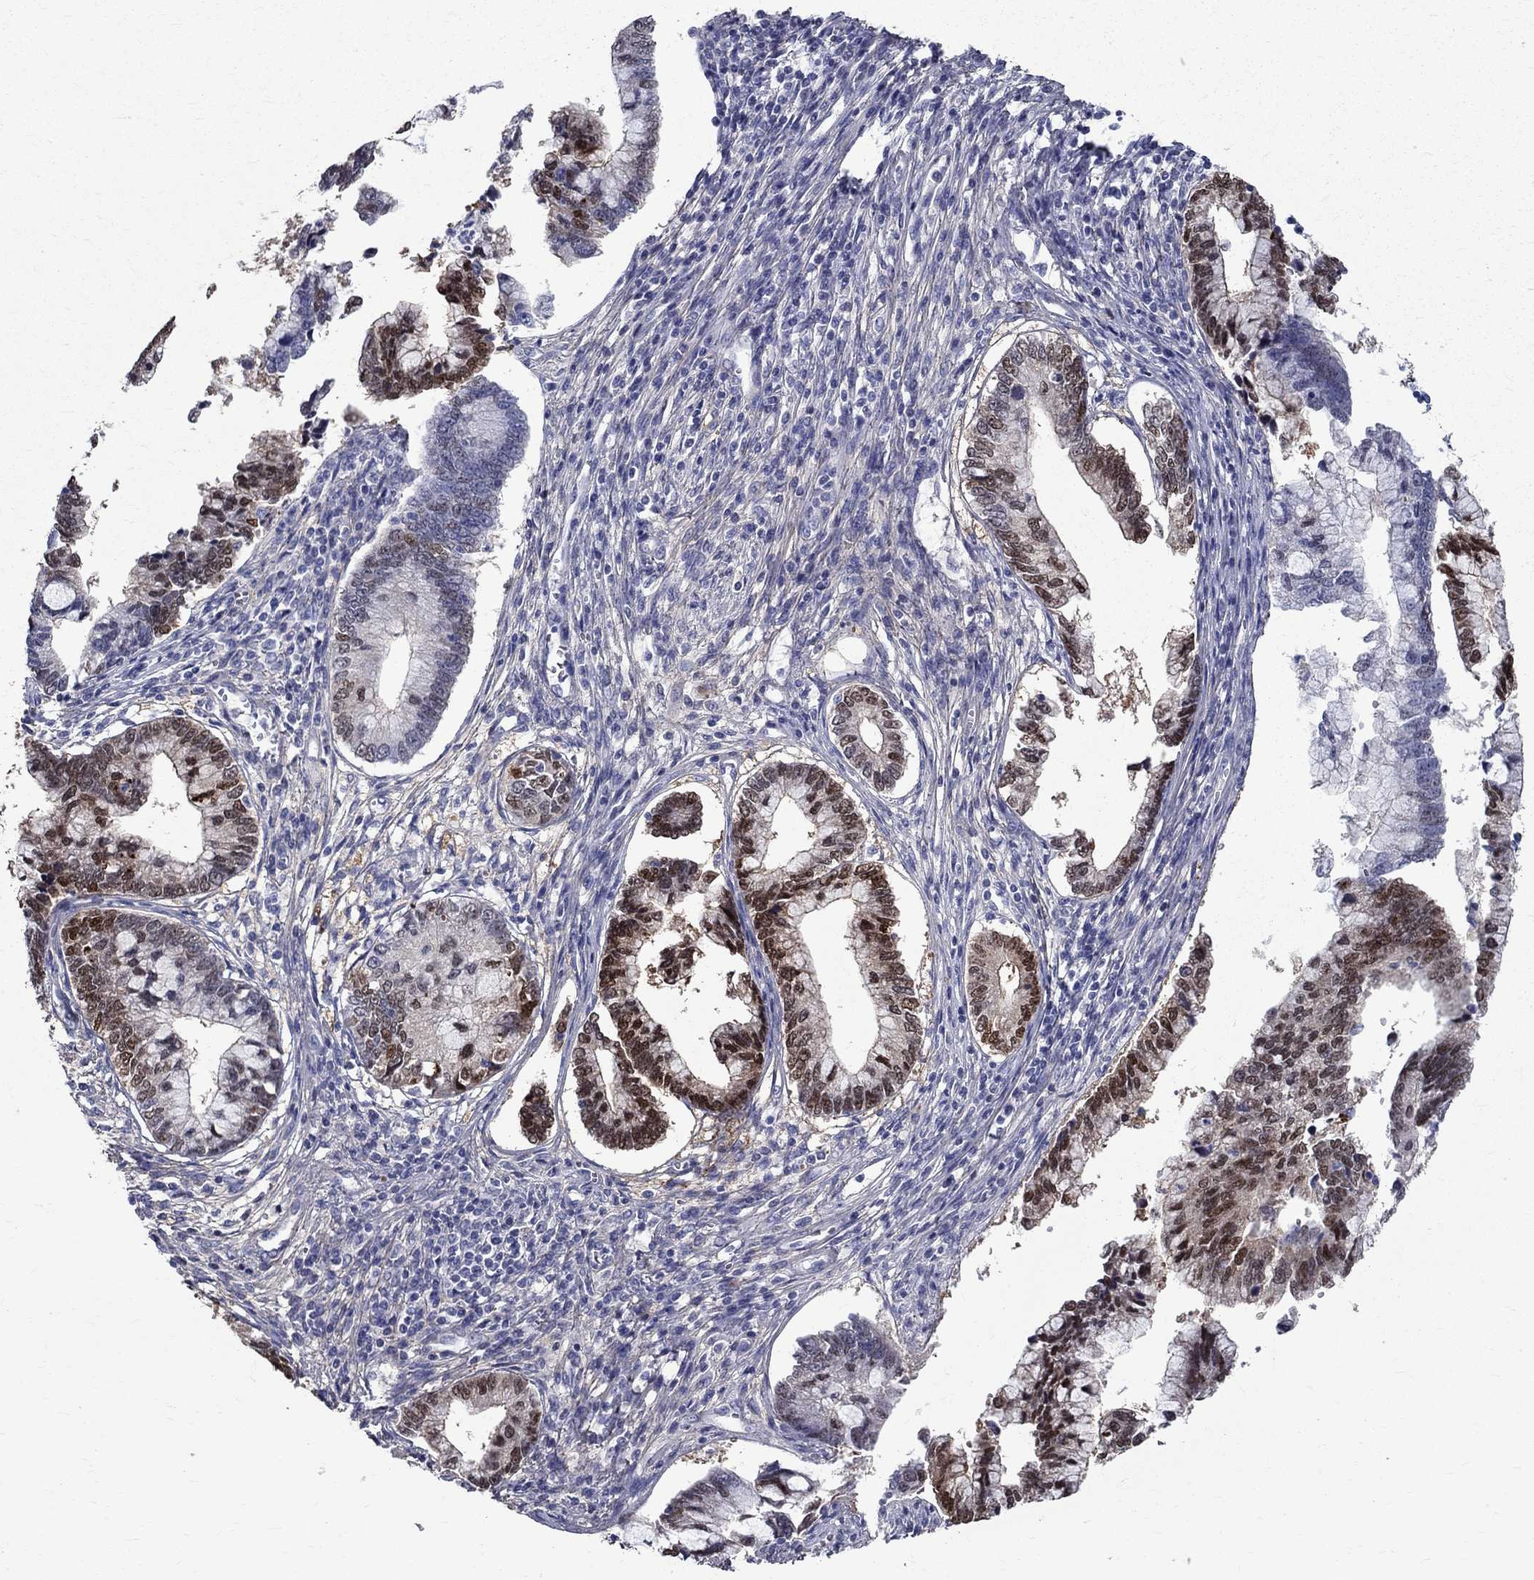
{"staining": {"intensity": "strong", "quantity": "<25%", "location": "nuclear"}, "tissue": "cervical cancer", "cell_type": "Tumor cells", "image_type": "cancer", "snomed": [{"axis": "morphology", "description": "Adenocarcinoma, NOS"}, {"axis": "topography", "description": "Cervix"}], "caption": "An immunohistochemistry photomicrograph of neoplastic tissue is shown. Protein staining in brown highlights strong nuclear positivity in cervical adenocarcinoma within tumor cells.", "gene": "ANXA10", "patient": {"sex": "female", "age": 44}}